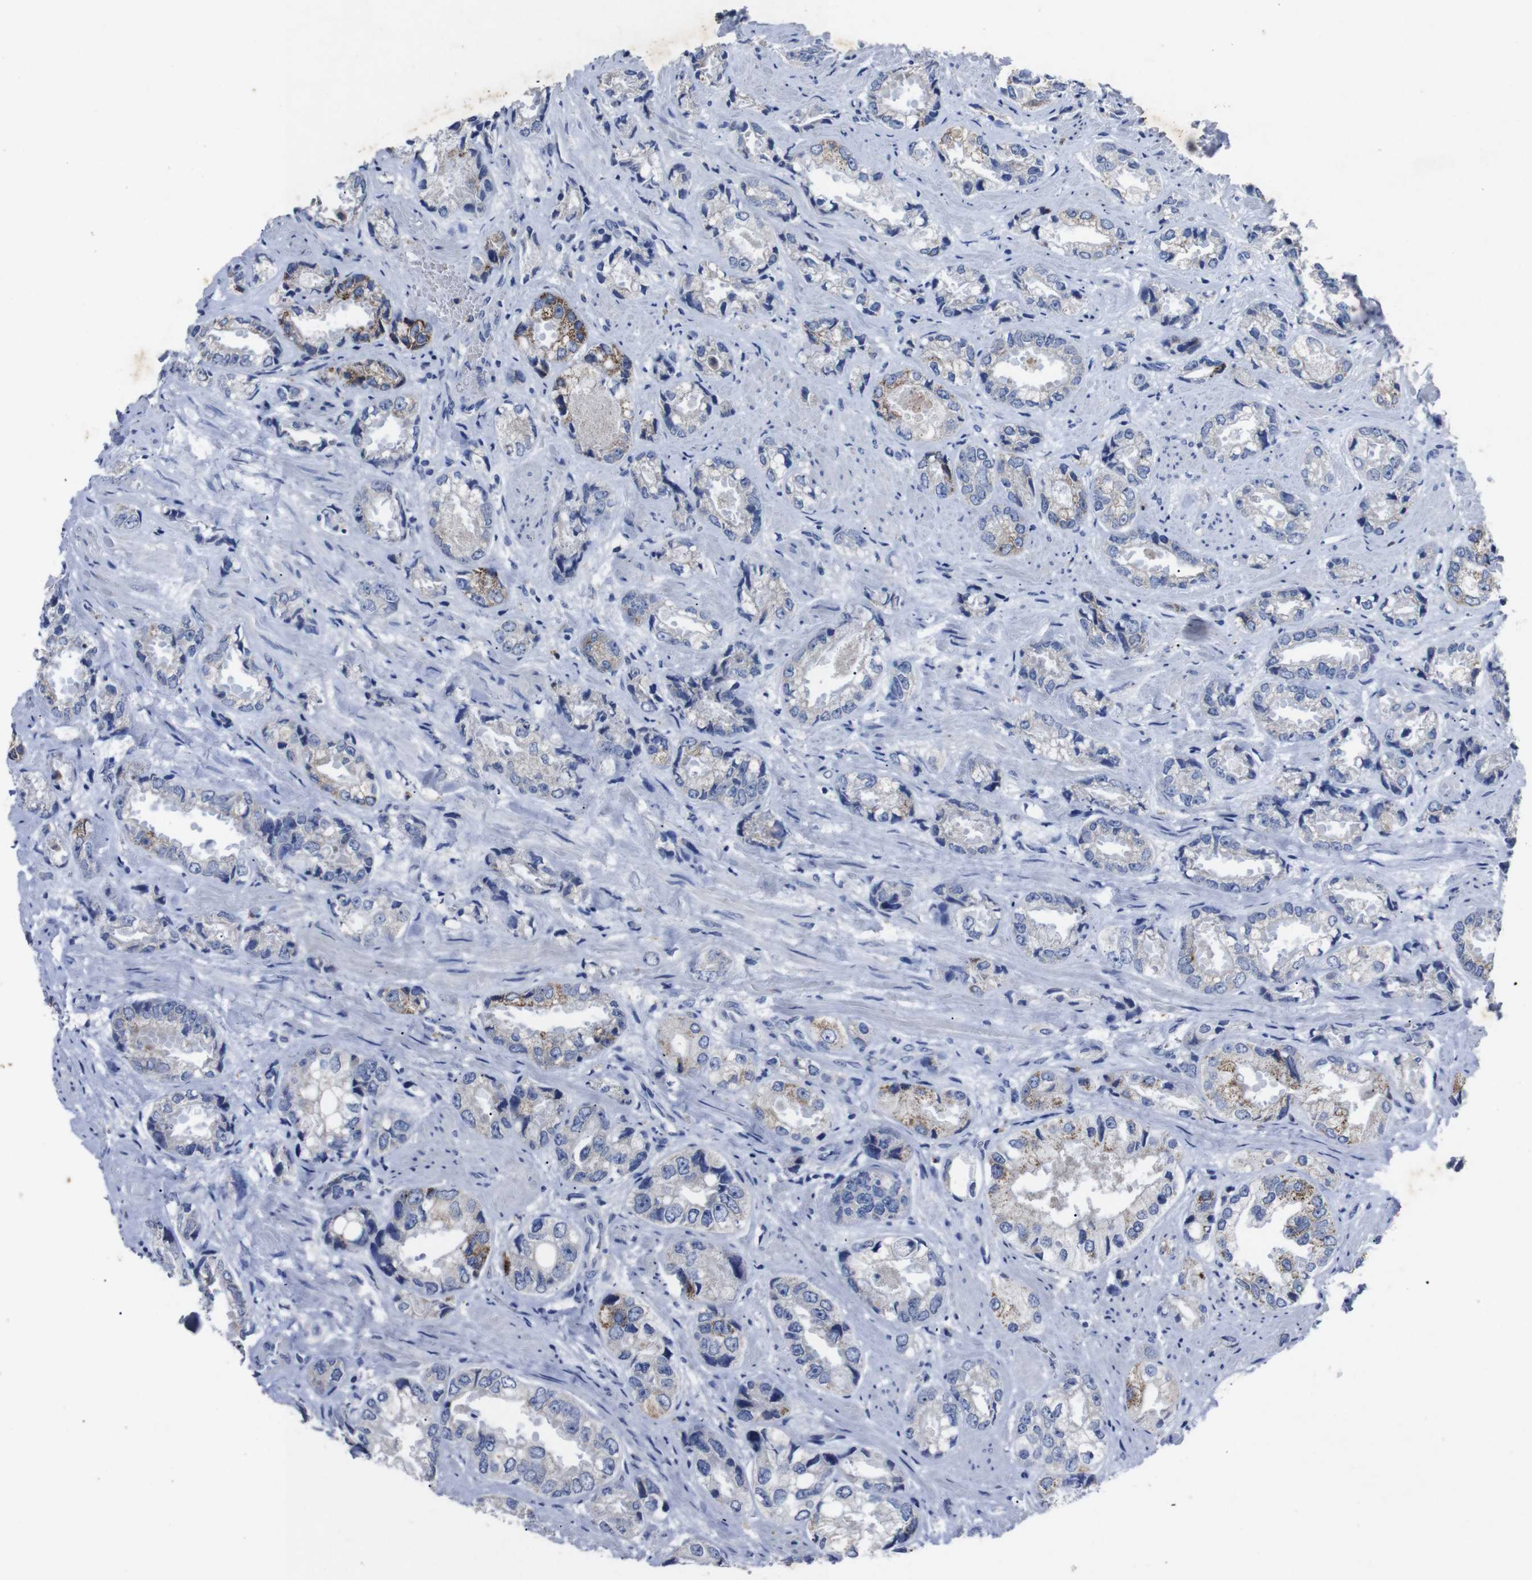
{"staining": {"intensity": "moderate", "quantity": "<25%", "location": "cytoplasmic/membranous"}, "tissue": "prostate cancer", "cell_type": "Tumor cells", "image_type": "cancer", "snomed": [{"axis": "morphology", "description": "Adenocarcinoma, High grade"}, {"axis": "topography", "description": "Prostate"}], "caption": "DAB immunohistochemical staining of human prostate cancer (adenocarcinoma (high-grade)) displays moderate cytoplasmic/membranous protein staining in approximately <25% of tumor cells.", "gene": "GJB2", "patient": {"sex": "male", "age": 61}}